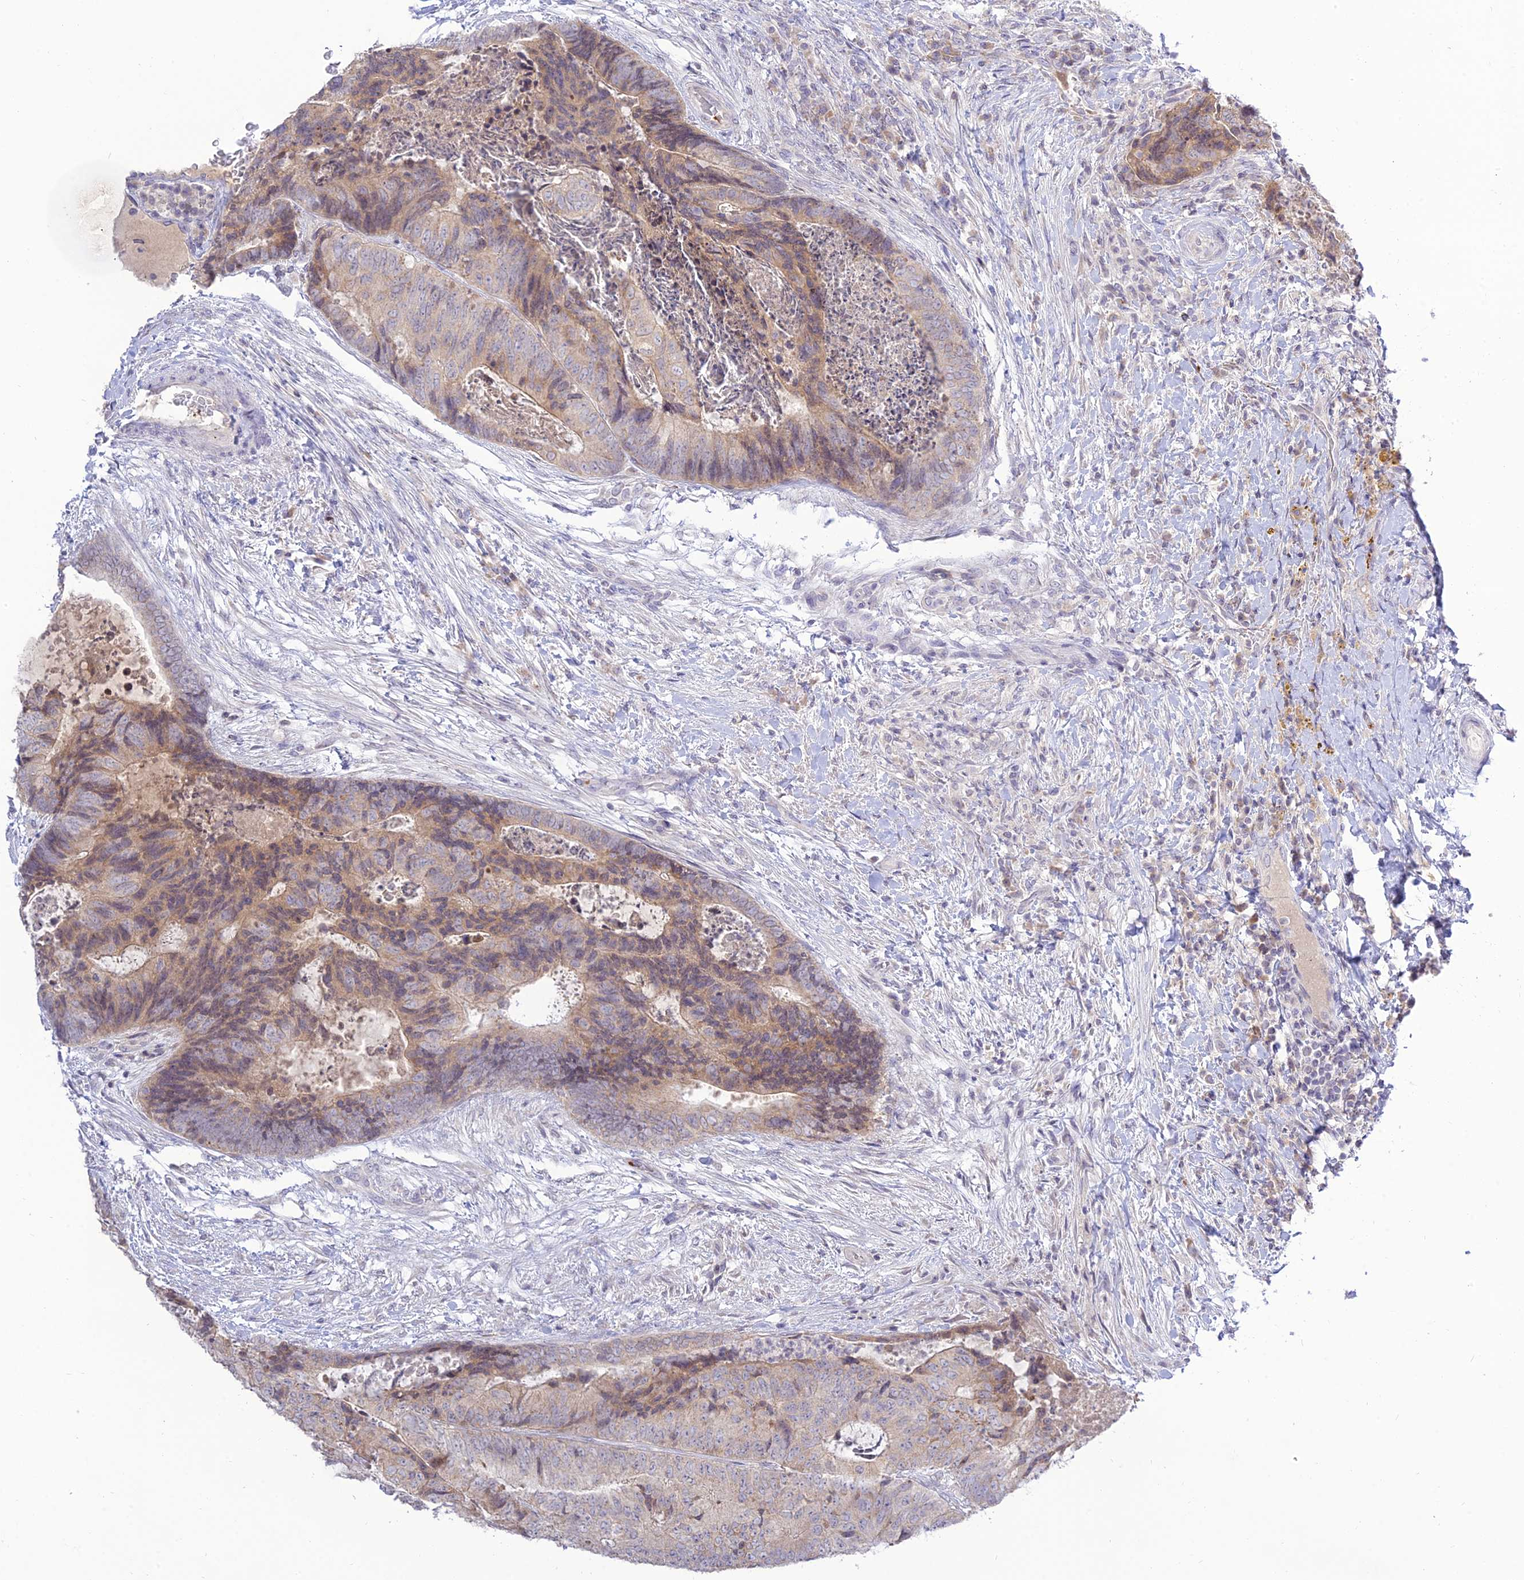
{"staining": {"intensity": "weak", "quantity": "25%-75%", "location": "cytoplasmic/membranous"}, "tissue": "colorectal cancer", "cell_type": "Tumor cells", "image_type": "cancer", "snomed": [{"axis": "morphology", "description": "Adenocarcinoma, NOS"}, {"axis": "topography", "description": "Colon"}], "caption": "The histopathology image displays staining of adenocarcinoma (colorectal), revealing weak cytoplasmic/membranous protein expression (brown color) within tumor cells.", "gene": "TMEM40", "patient": {"sex": "female", "age": 67}}